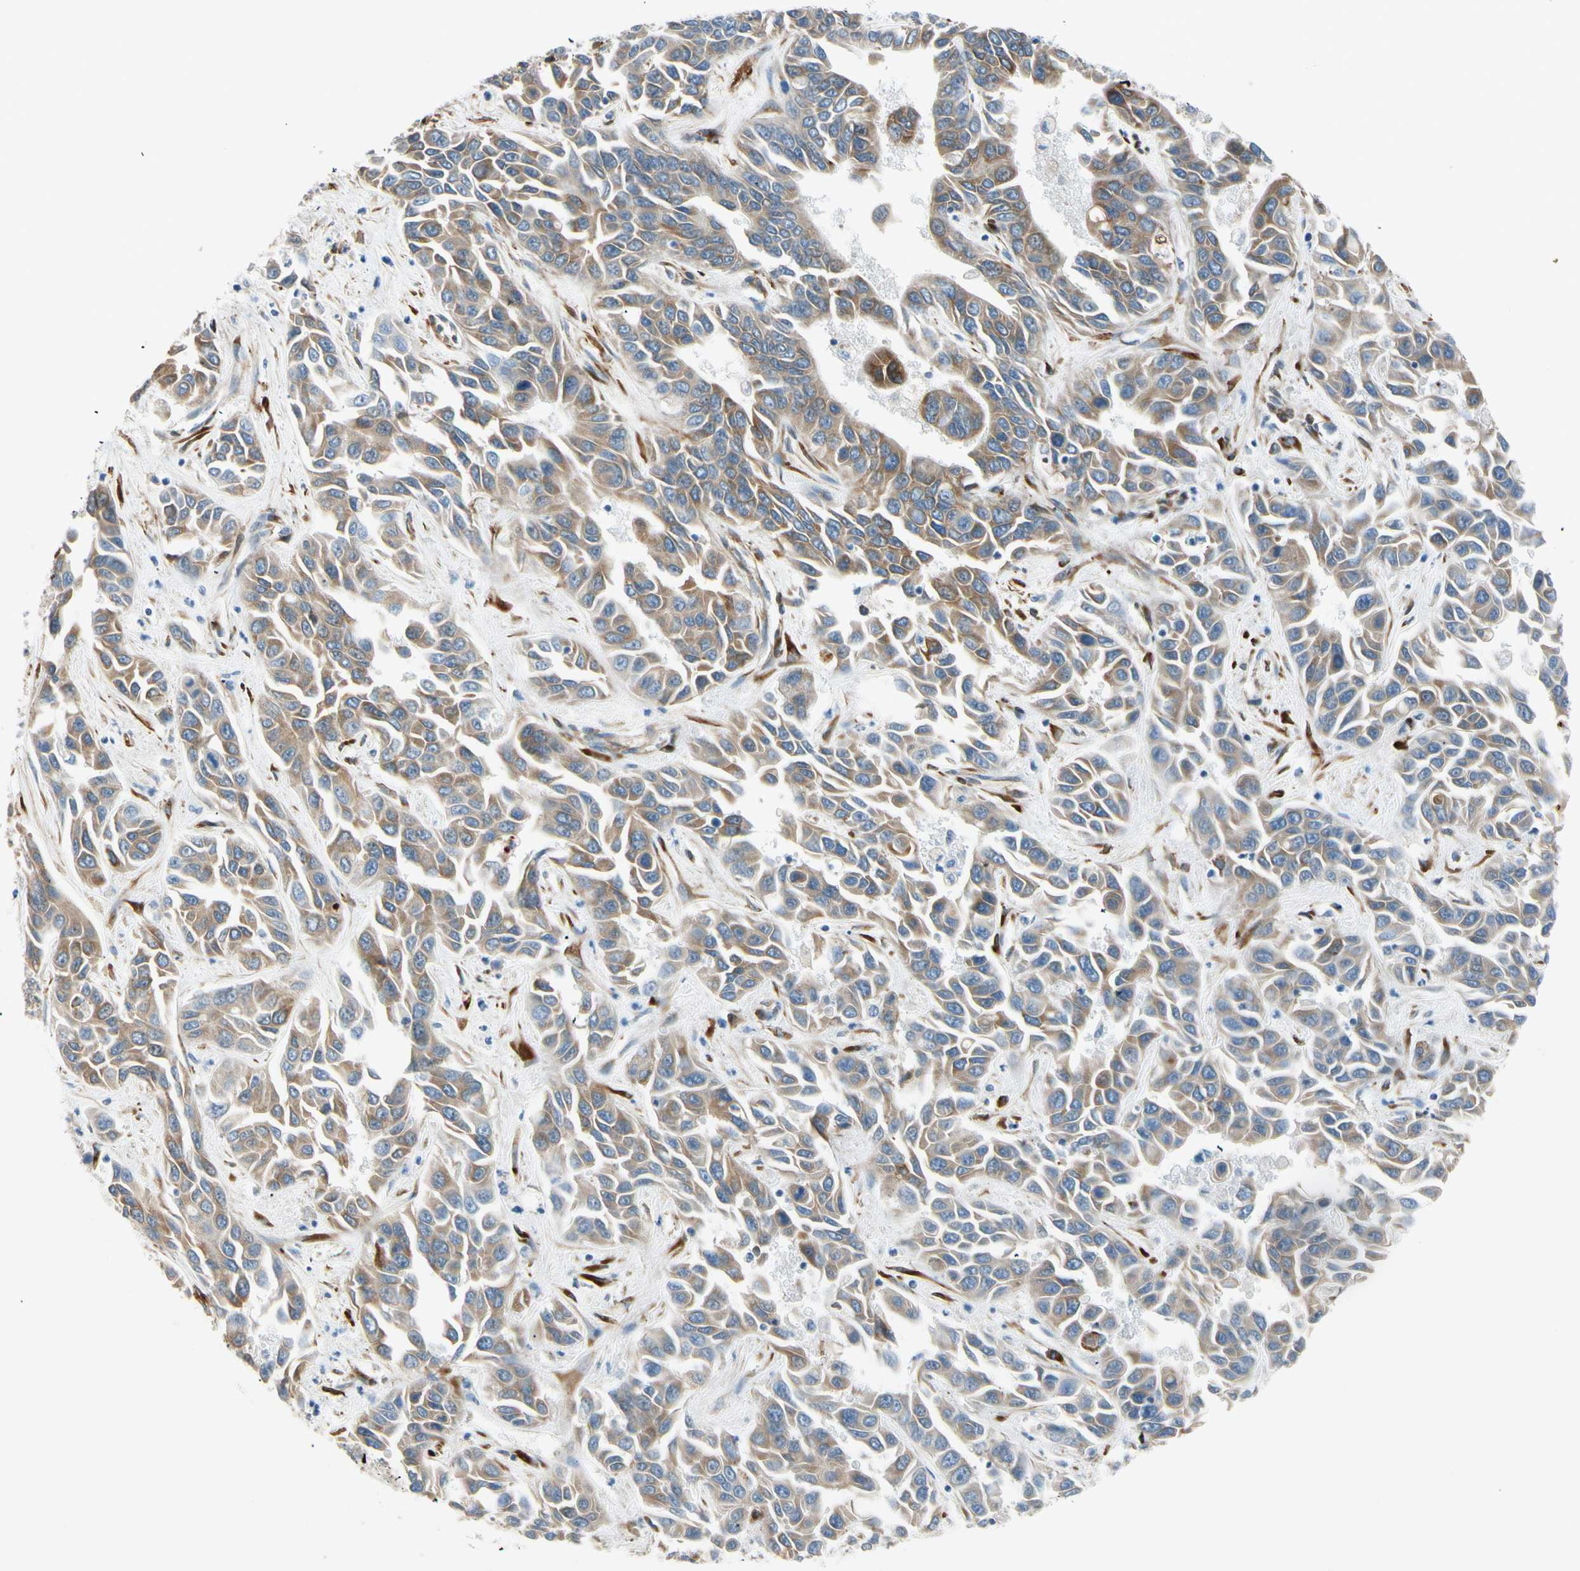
{"staining": {"intensity": "moderate", "quantity": ">75%", "location": "cytoplasmic/membranous"}, "tissue": "liver cancer", "cell_type": "Tumor cells", "image_type": "cancer", "snomed": [{"axis": "morphology", "description": "Cholangiocarcinoma"}, {"axis": "topography", "description": "Liver"}], "caption": "Protein expression analysis of human liver cancer reveals moderate cytoplasmic/membranous expression in about >75% of tumor cells.", "gene": "FKBP7", "patient": {"sex": "female", "age": 52}}